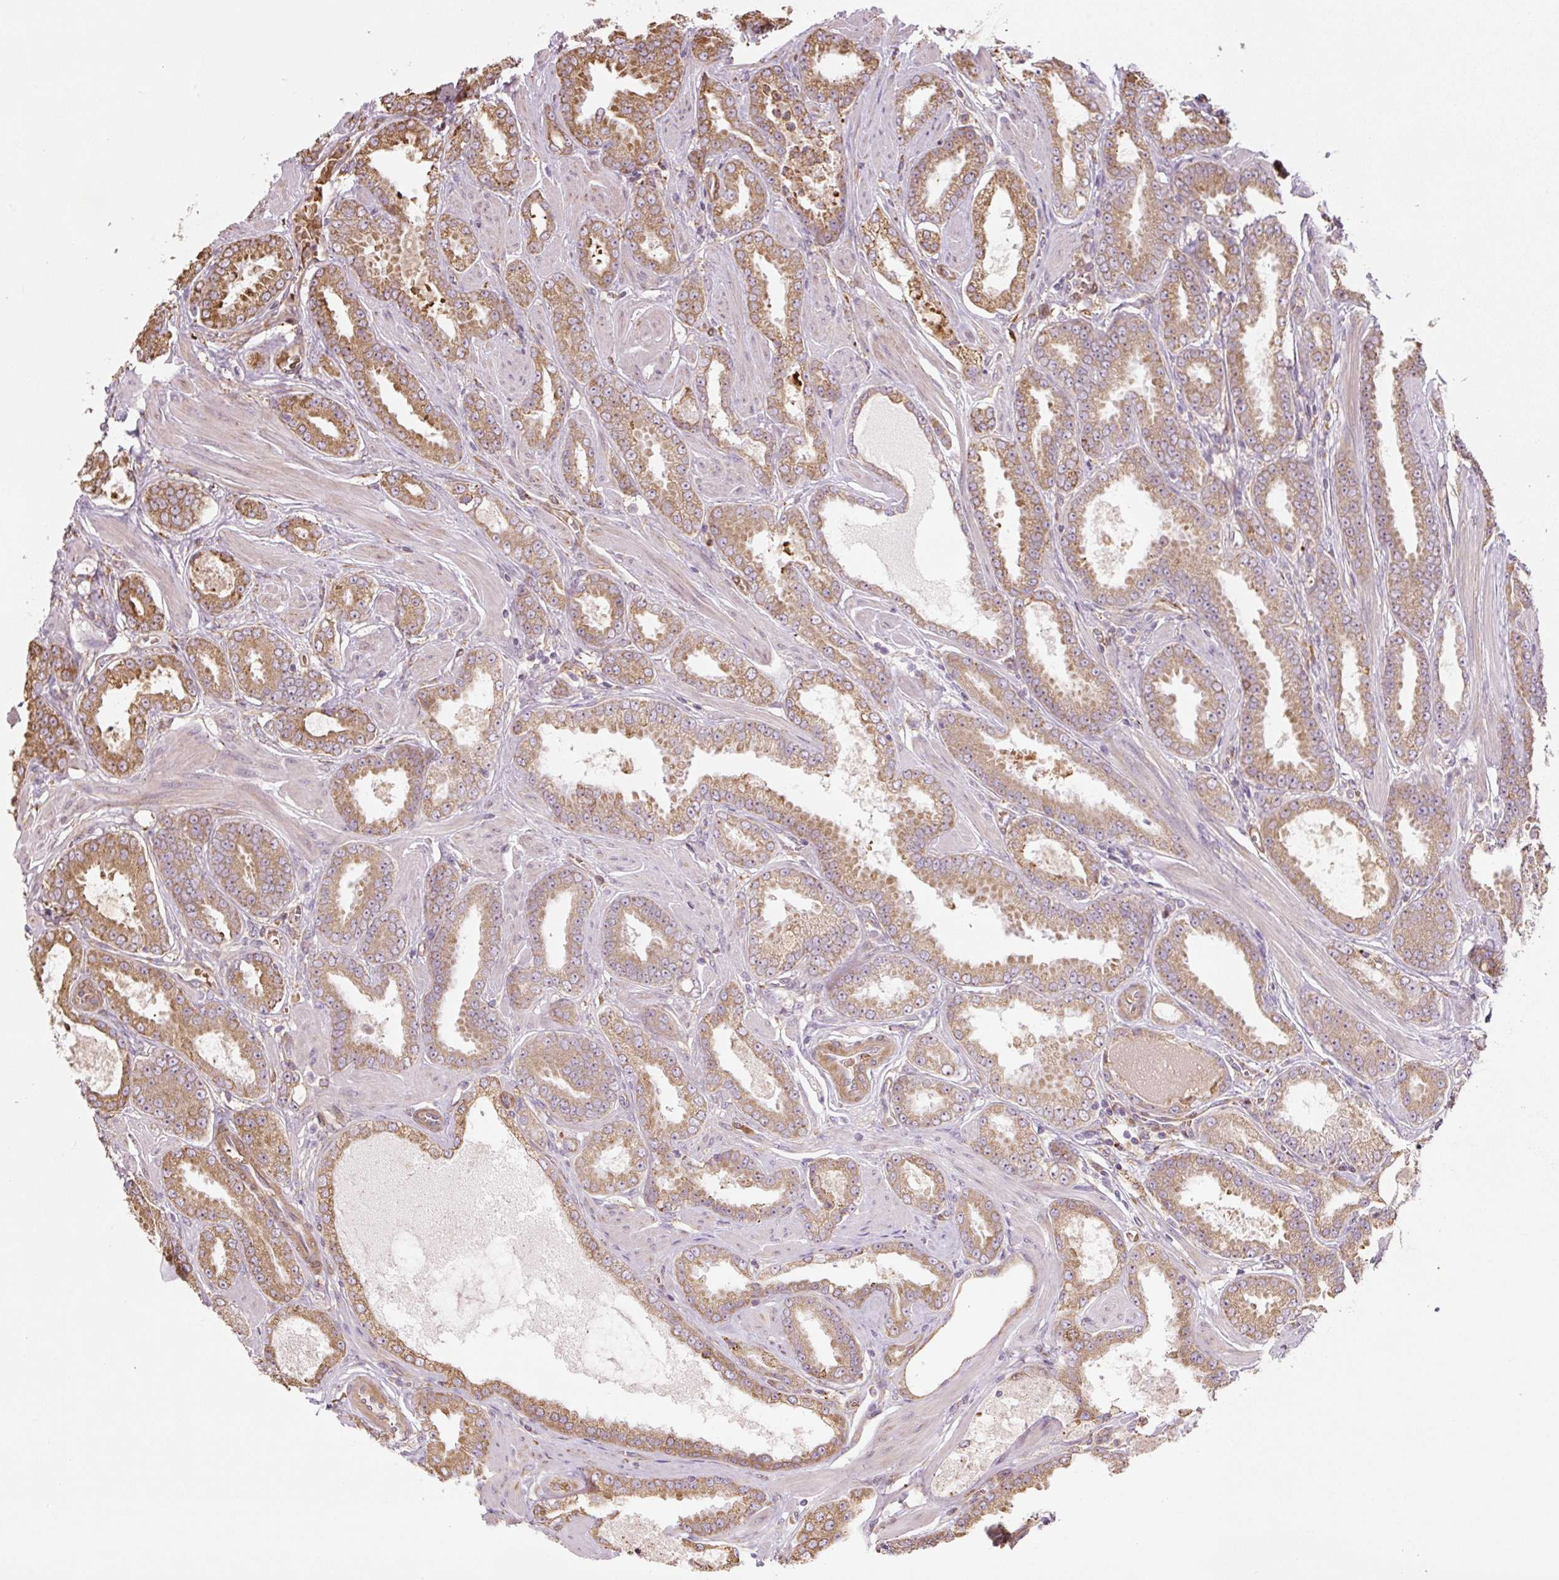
{"staining": {"intensity": "moderate", "quantity": ">75%", "location": "cytoplasmic/membranous"}, "tissue": "prostate cancer", "cell_type": "Tumor cells", "image_type": "cancer", "snomed": [{"axis": "morphology", "description": "Adenocarcinoma, Low grade"}, {"axis": "topography", "description": "Prostate"}], "caption": "Immunohistochemical staining of human prostate adenocarcinoma (low-grade) exhibits medium levels of moderate cytoplasmic/membranous protein positivity in about >75% of tumor cells.", "gene": "RASA1", "patient": {"sex": "male", "age": 42}}